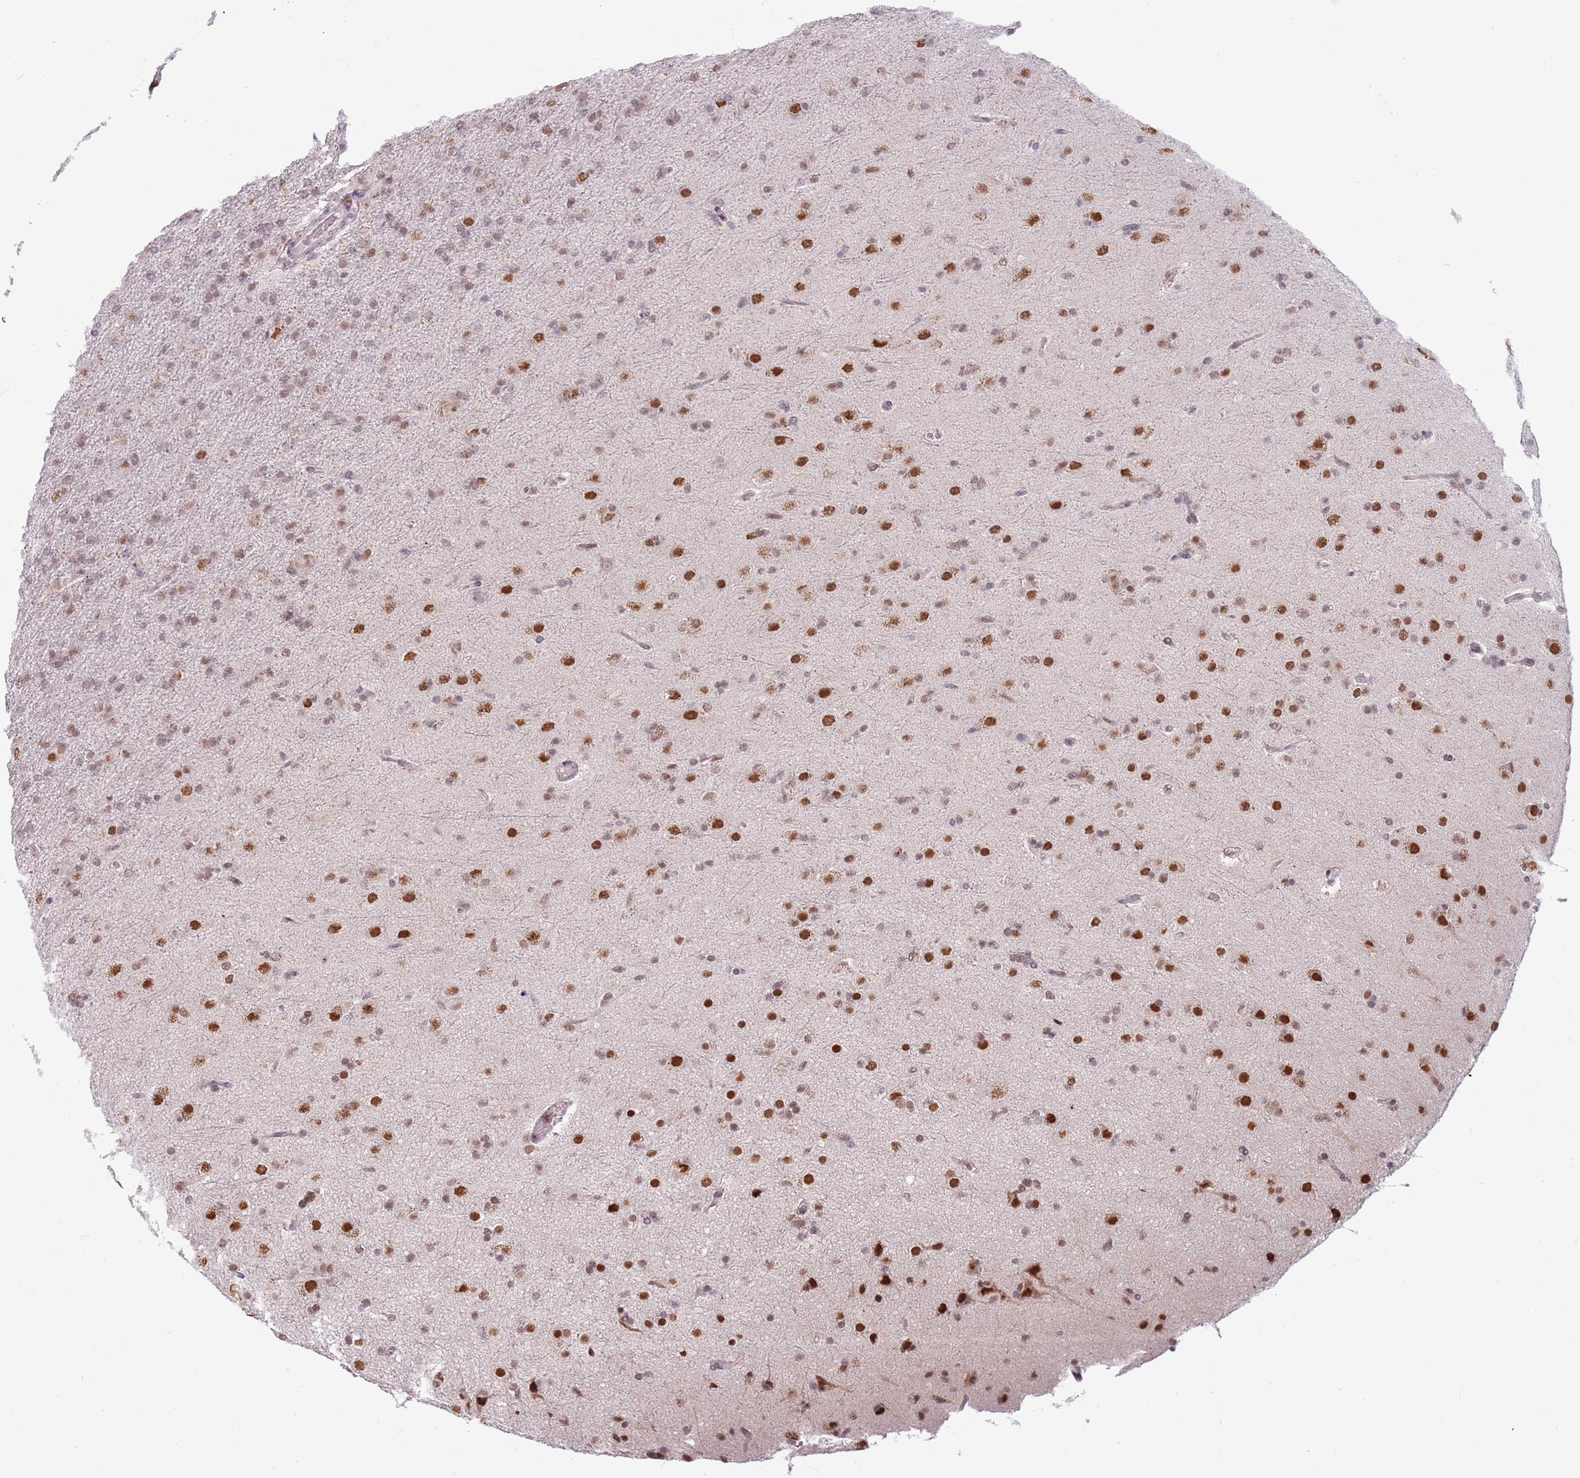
{"staining": {"intensity": "moderate", "quantity": ">75%", "location": "nuclear"}, "tissue": "glioma", "cell_type": "Tumor cells", "image_type": "cancer", "snomed": [{"axis": "morphology", "description": "Glioma, malignant, Low grade"}, {"axis": "topography", "description": "Brain"}], "caption": "Protein analysis of malignant low-grade glioma tissue demonstrates moderate nuclear expression in approximately >75% of tumor cells.", "gene": "BARD1", "patient": {"sex": "male", "age": 65}}